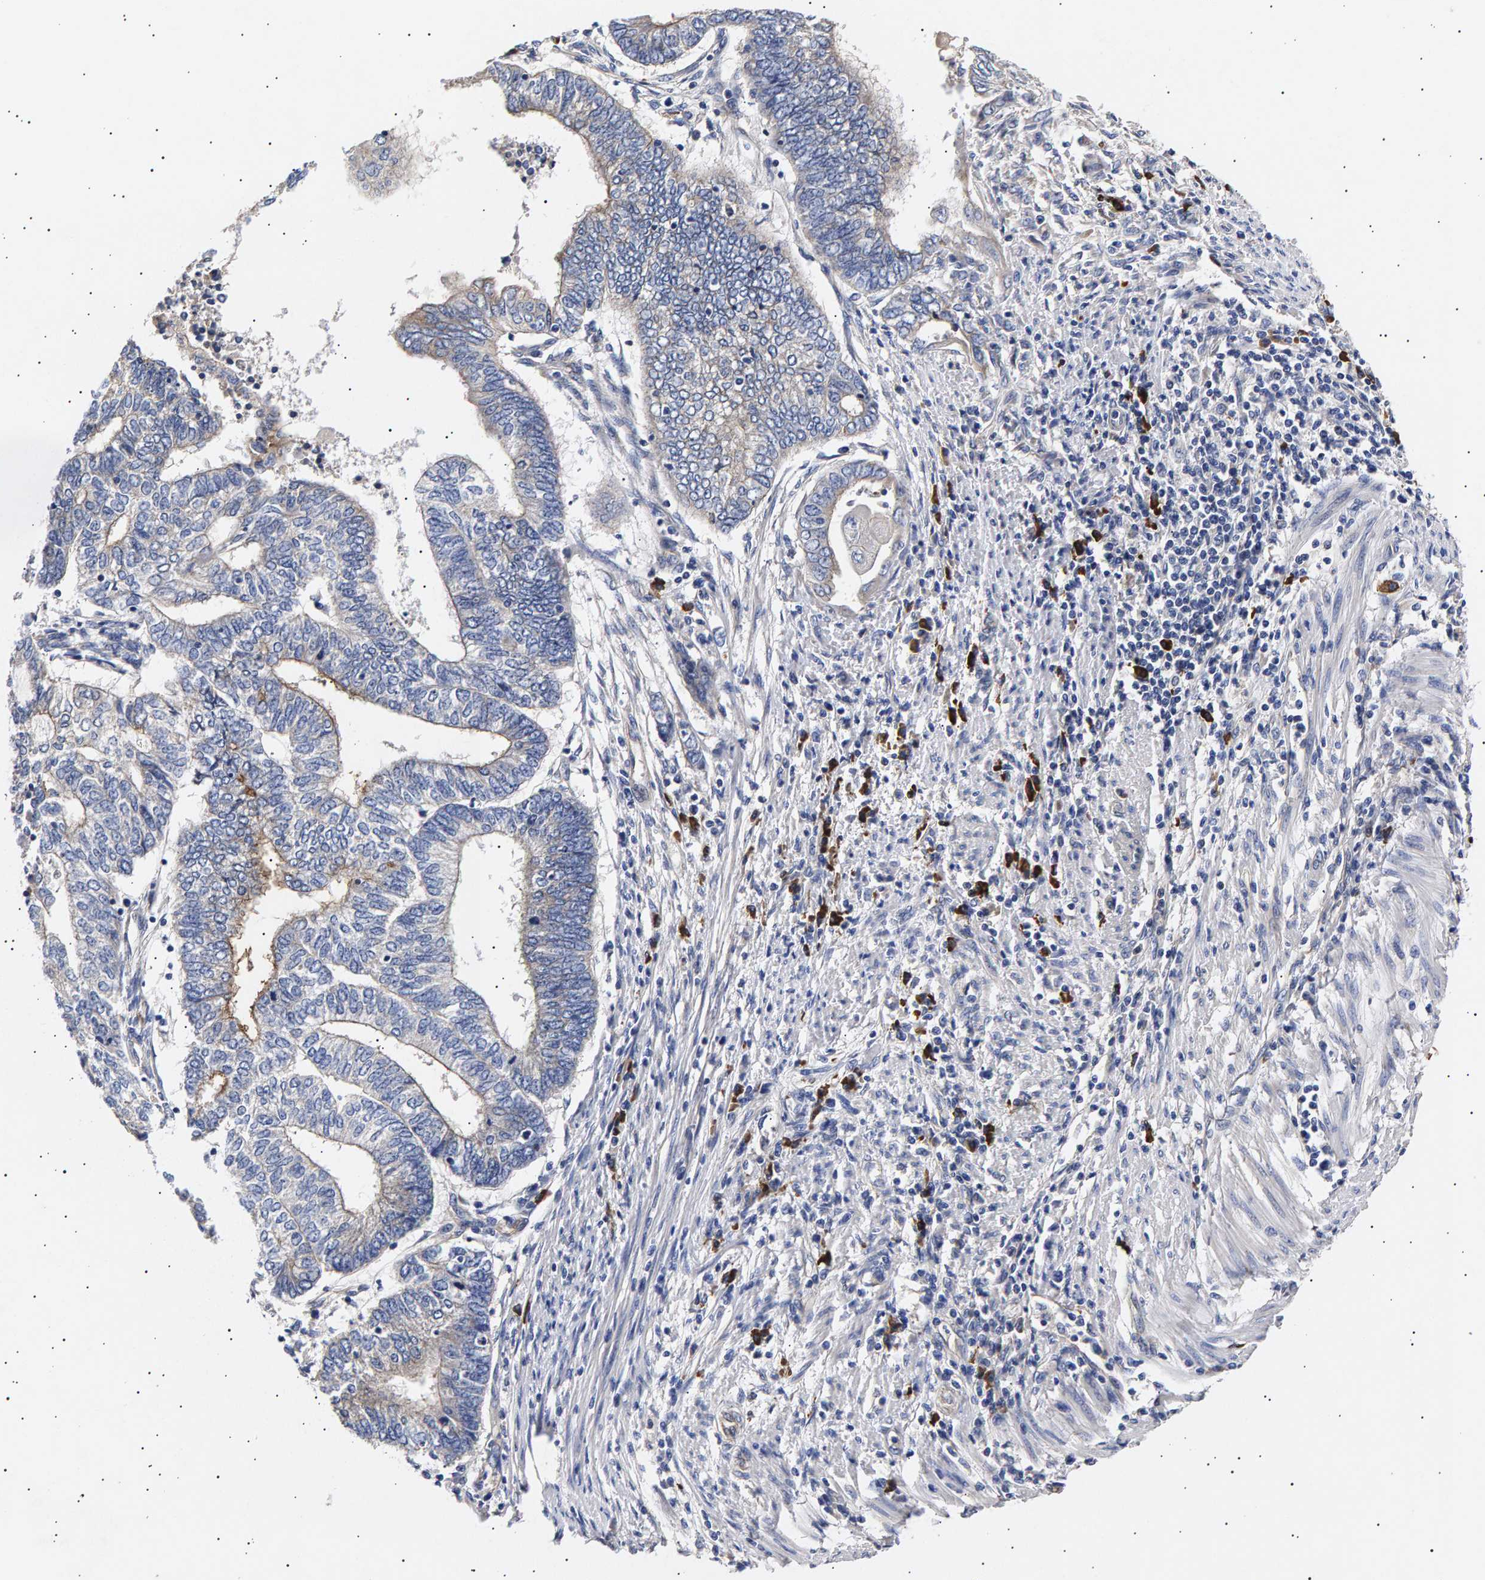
{"staining": {"intensity": "negative", "quantity": "none", "location": "none"}, "tissue": "endometrial cancer", "cell_type": "Tumor cells", "image_type": "cancer", "snomed": [{"axis": "morphology", "description": "Adenocarcinoma, NOS"}, {"axis": "topography", "description": "Uterus"}, {"axis": "topography", "description": "Endometrium"}], "caption": "This is an immunohistochemistry (IHC) image of human endometrial cancer (adenocarcinoma). There is no expression in tumor cells.", "gene": "ANKRD40", "patient": {"sex": "female", "age": 70}}